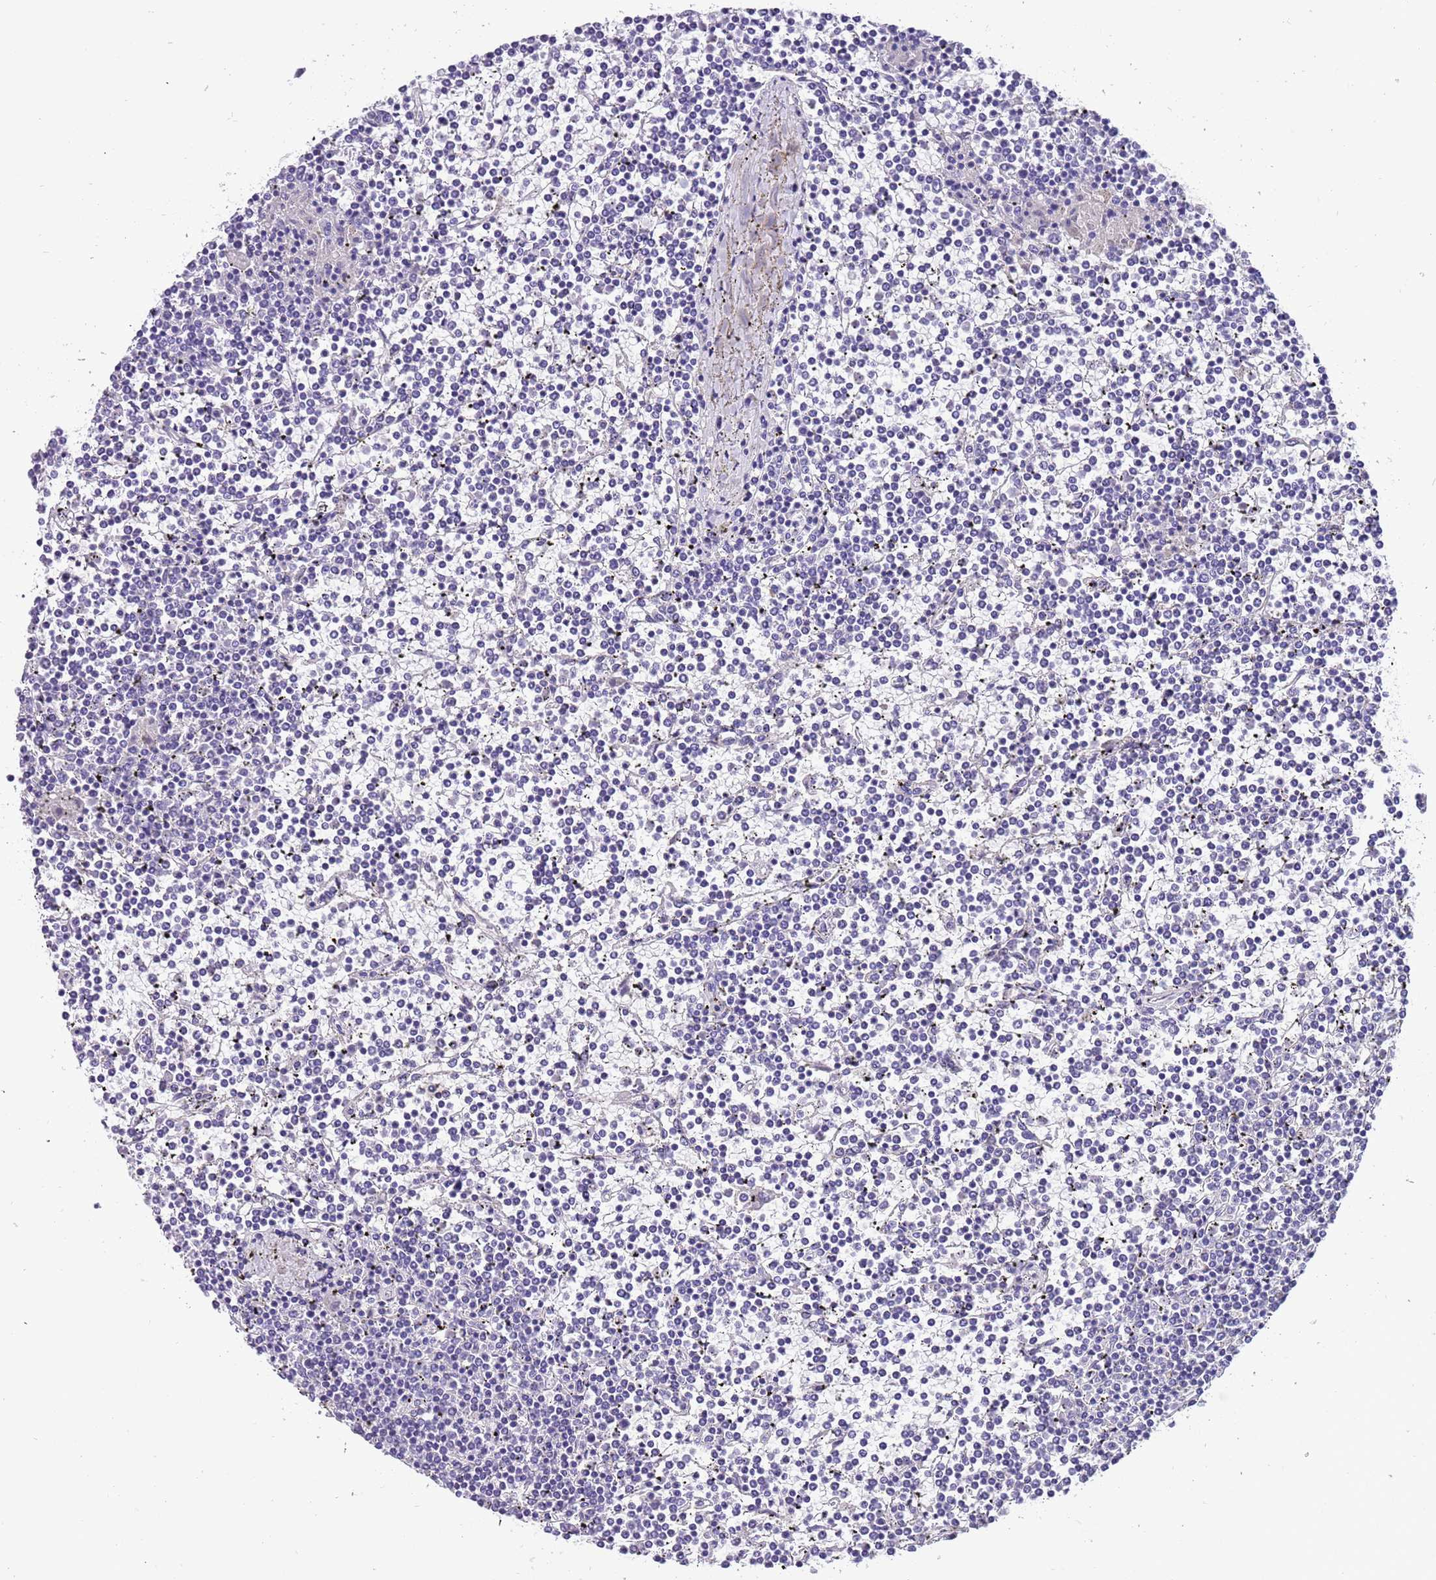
{"staining": {"intensity": "negative", "quantity": "none", "location": "none"}, "tissue": "lymphoma", "cell_type": "Tumor cells", "image_type": "cancer", "snomed": [{"axis": "morphology", "description": "Malignant lymphoma, non-Hodgkin's type, Low grade"}, {"axis": "topography", "description": "Spleen"}], "caption": "Immunohistochemical staining of human lymphoma reveals no significant staining in tumor cells.", "gene": "PCGF2", "patient": {"sex": "female", "age": 19}}